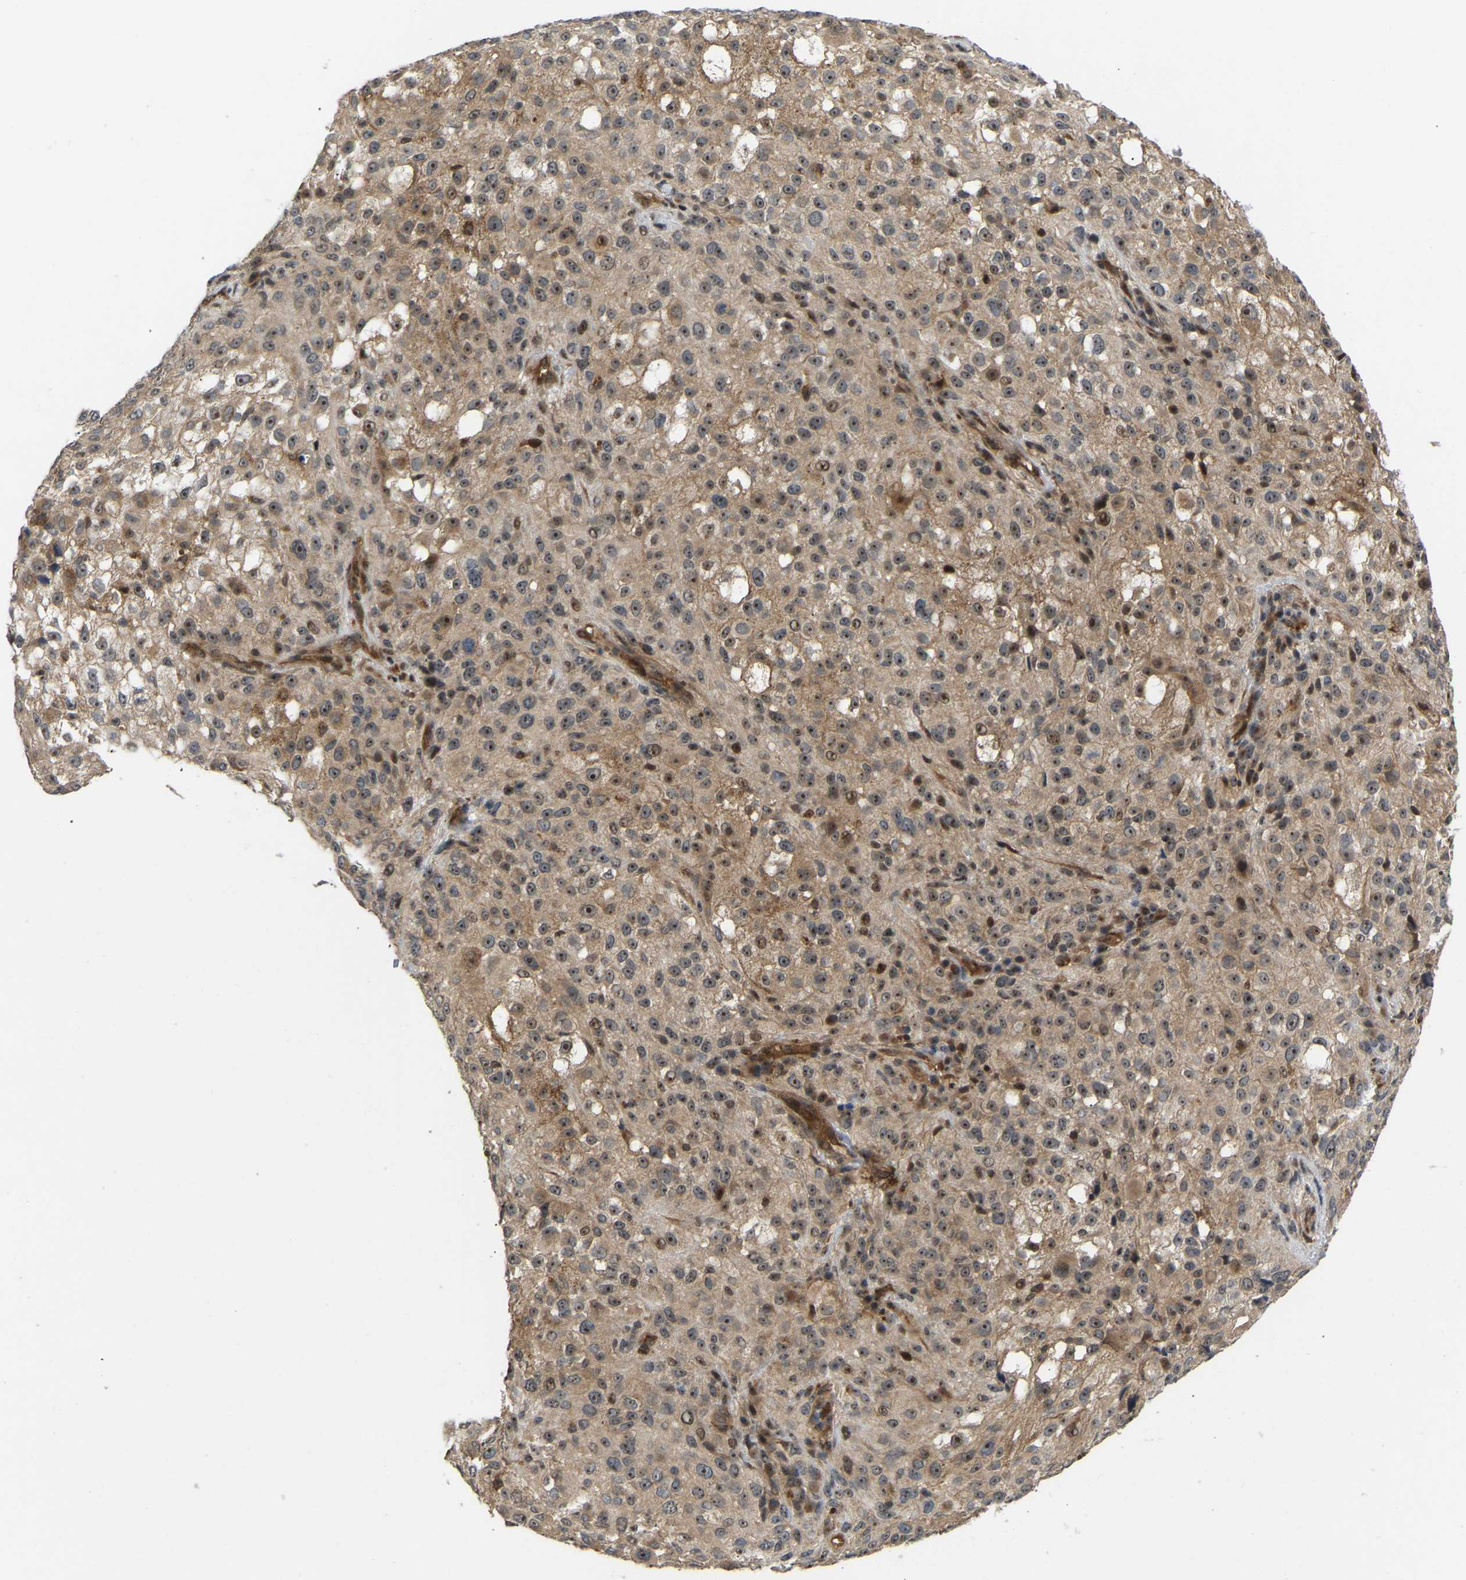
{"staining": {"intensity": "moderate", "quantity": ">75%", "location": "cytoplasmic/membranous,nuclear"}, "tissue": "melanoma", "cell_type": "Tumor cells", "image_type": "cancer", "snomed": [{"axis": "morphology", "description": "Necrosis, NOS"}, {"axis": "morphology", "description": "Malignant melanoma, NOS"}, {"axis": "topography", "description": "Skin"}], "caption": "Malignant melanoma stained with a protein marker demonstrates moderate staining in tumor cells.", "gene": "LIMK2", "patient": {"sex": "female", "age": 87}}